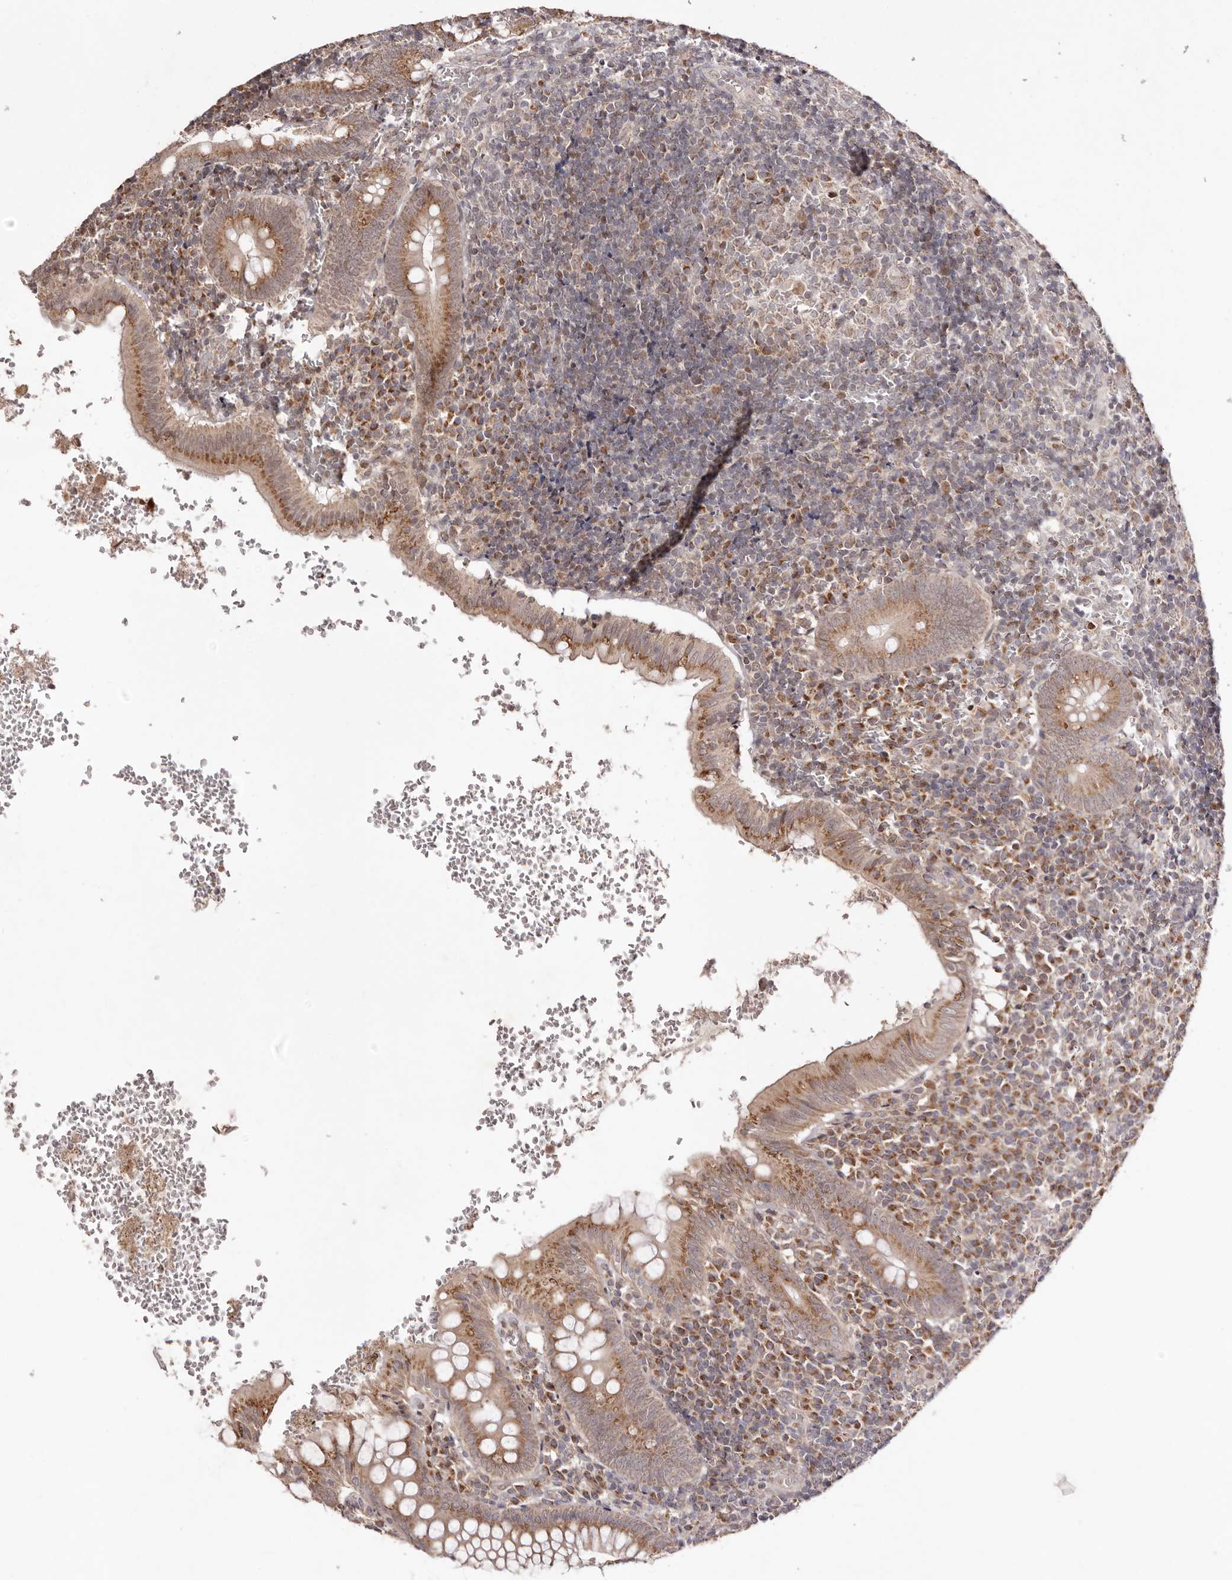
{"staining": {"intensity": "moderate", "quantity": ">75%", "location": "cytoplasmic/membranous"}, "tissue": "appendix", "cell_type": "Glandular cells", "image_type": "normal", "snomed": [{"axis": "morphology", "description": "Normal tissue, NOS"}, {"axis": "topography", "description": "Appendix"}], "caption": "Brown immunohistochemical staining in benign human appendix shows moderate cytoplasmic/membranous positivity in approximately >75% of glandular cells.", "gene": "EGR3", "patient": {"sex": "male", "age": 8}}